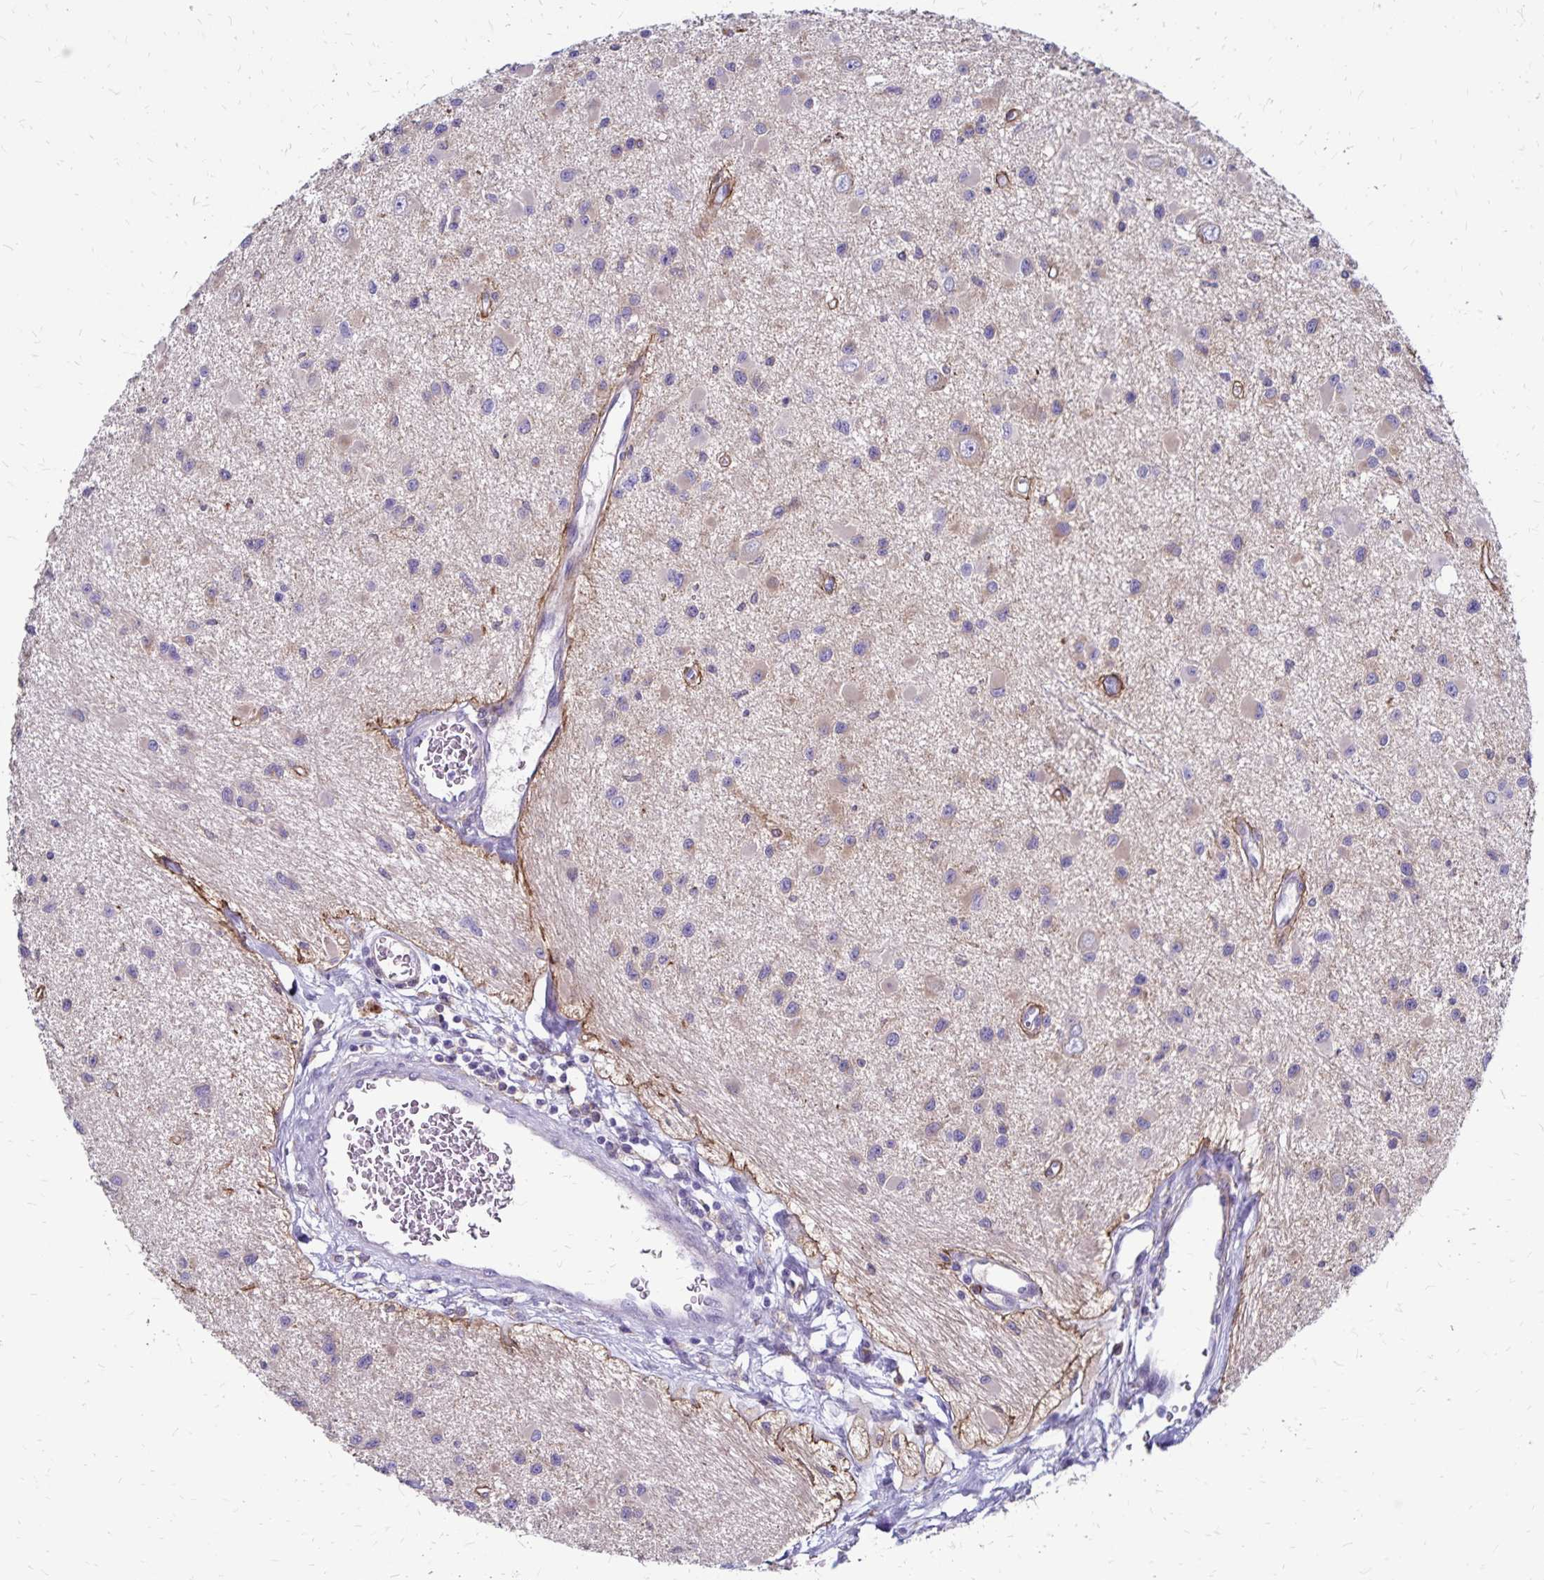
{"staining": {"intensity": "negative", "quantity": "none", "location": "none"}, "tissue": "glioma", "cell_type": "Tumor cells", "image_type": "cancer", "snomed": [{"axis": "morphology", "description": "Glioma, malignant, High grade"}, {"axis": "topography", "description": "Brain"}], "caption": "Immunohistochemical staining of malignant glioma (high-grade) demonstrates no significant staining in tumor cells.", "gene": "TNS3", "patient": {"sex": "male", "age": 54}}